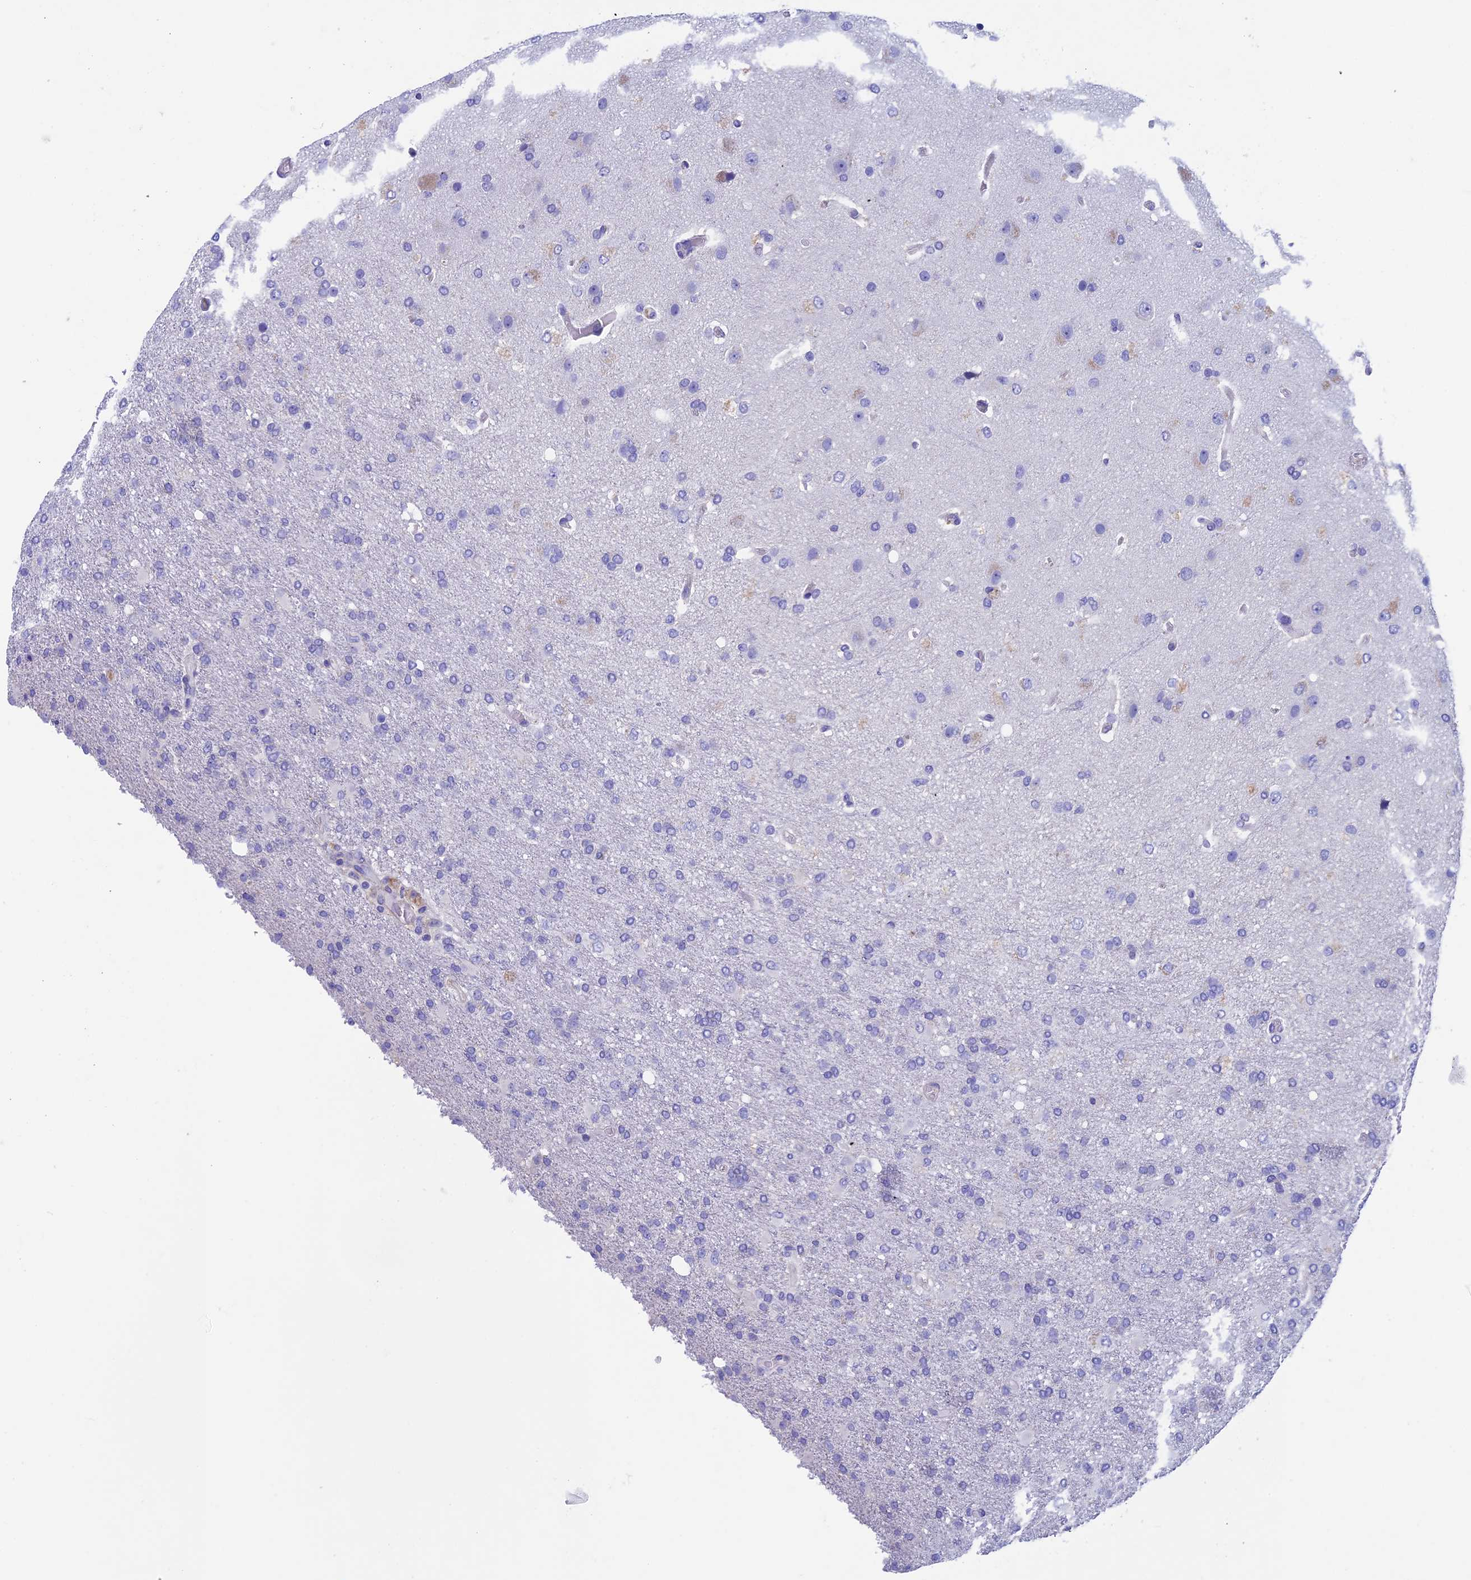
{"staining": {"intensity": "negative", "quantity": "none", "location": "none"}, "tissue": "glioma", "cell_type": "Tumor cells", "image_type": "cancer", "snomed": [{"axis": "morphology", "description": "Glioma, malignant, High grade"}, {"axis": "topography", "description": "Brain"}], "caption": "IHC photomicrograph of neoplastic tissue: human malignant glioma (high-grade) stained with DAB (3,3'-diaminobenzidine) shows no significant protein positivity in tumor cells.", "gene": "ADH7", "patient": {"sex": "female", "age": 74}}